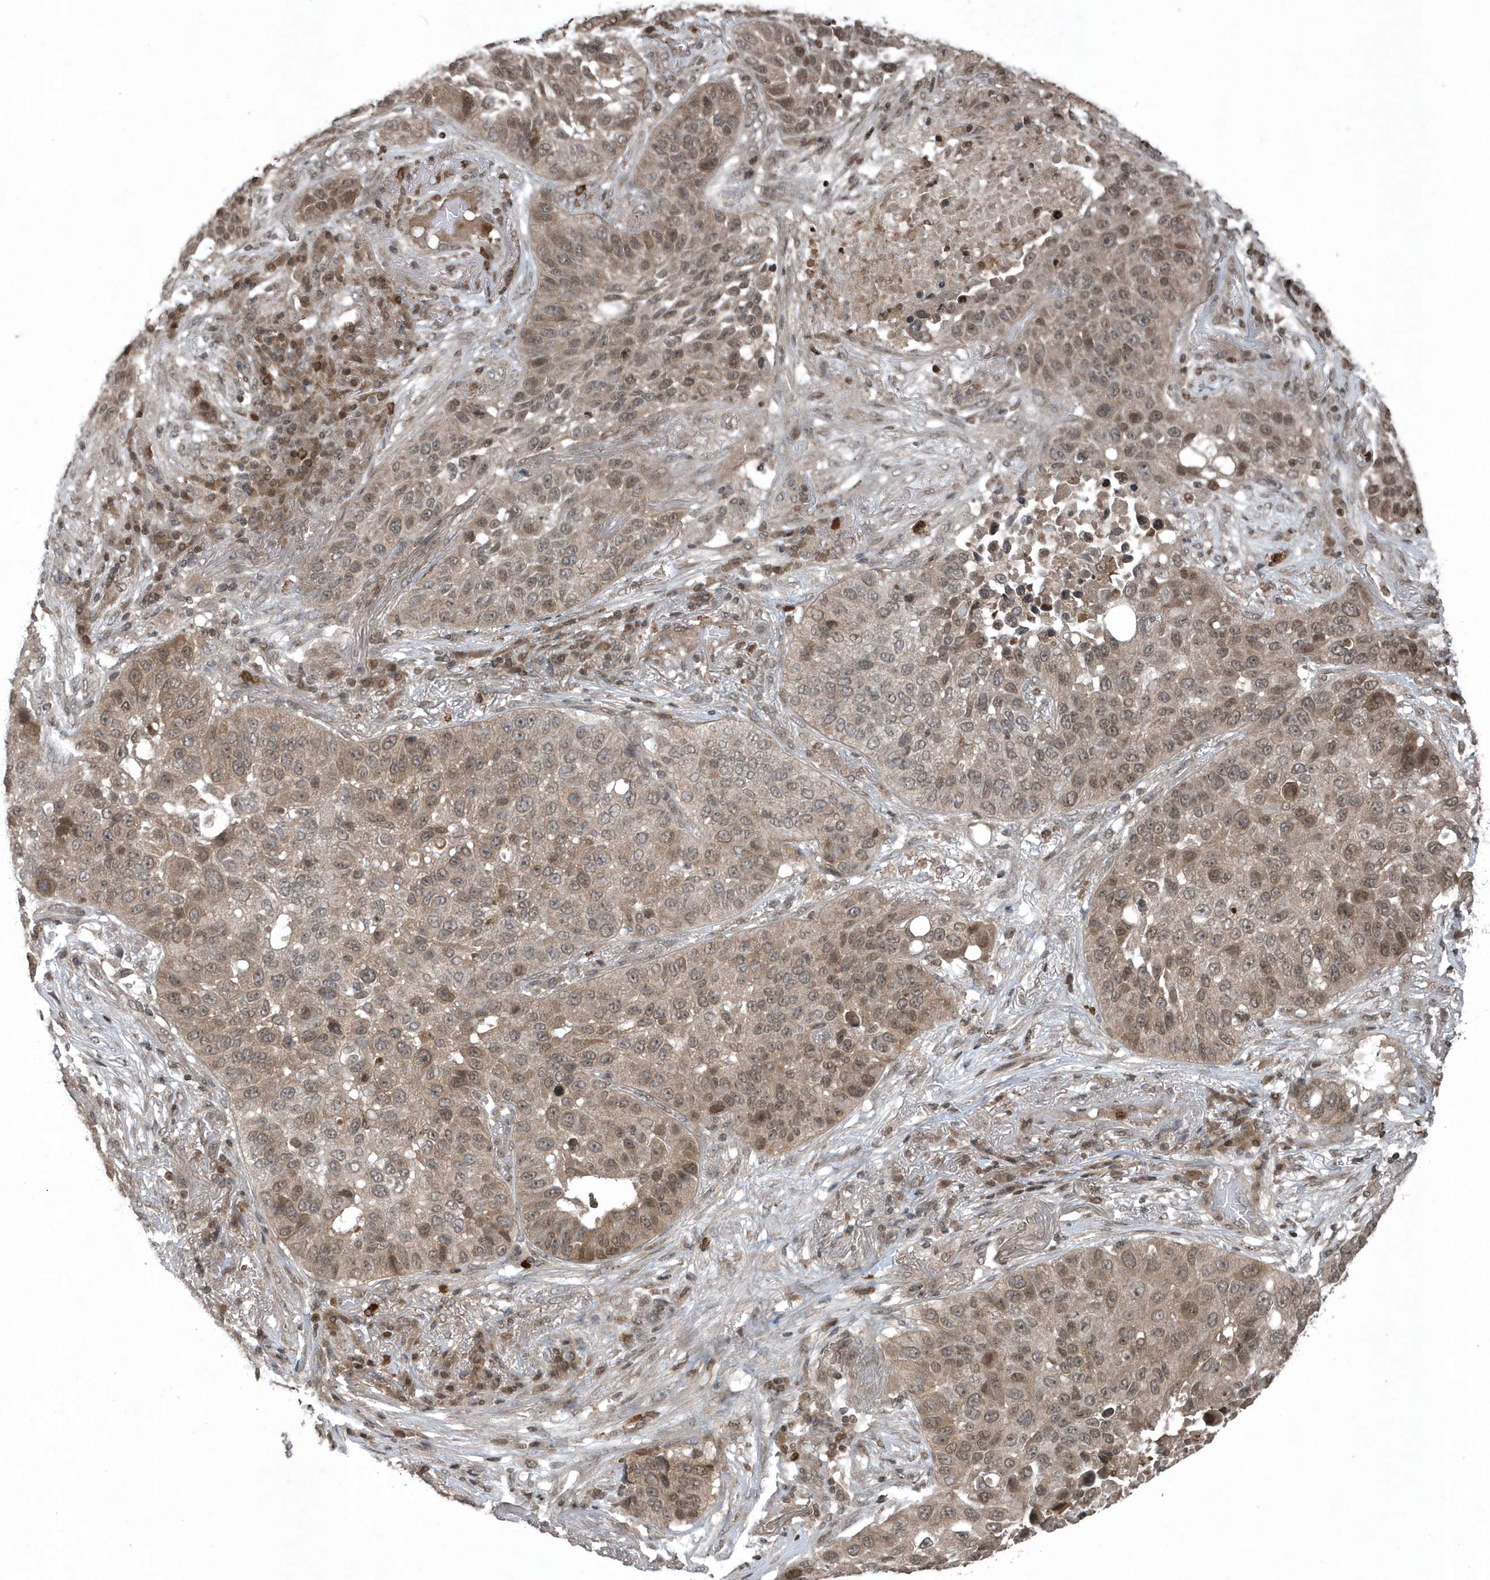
{"staining": {"intensity": "weak", "quantity": ">75%", "location": "cytoplasmic/membranous,nuclear"}, "tissue": "lung cancer", "cell_type": "Tumor cells", "image_type": "cancer", "snomed": [{"axis": "morphology", "description": "Squamous cell carcinoma, NOS"}, {"axis": "topography", "description": "Lung"}], "caption": "Lung squamous cell carcinoma stained for a protein displays weak cytoplasmic/membranous and nuclear positivity in tumor cells.", "gene": "EIF2B1", "patient": {"sex": "male", "age": 57}}